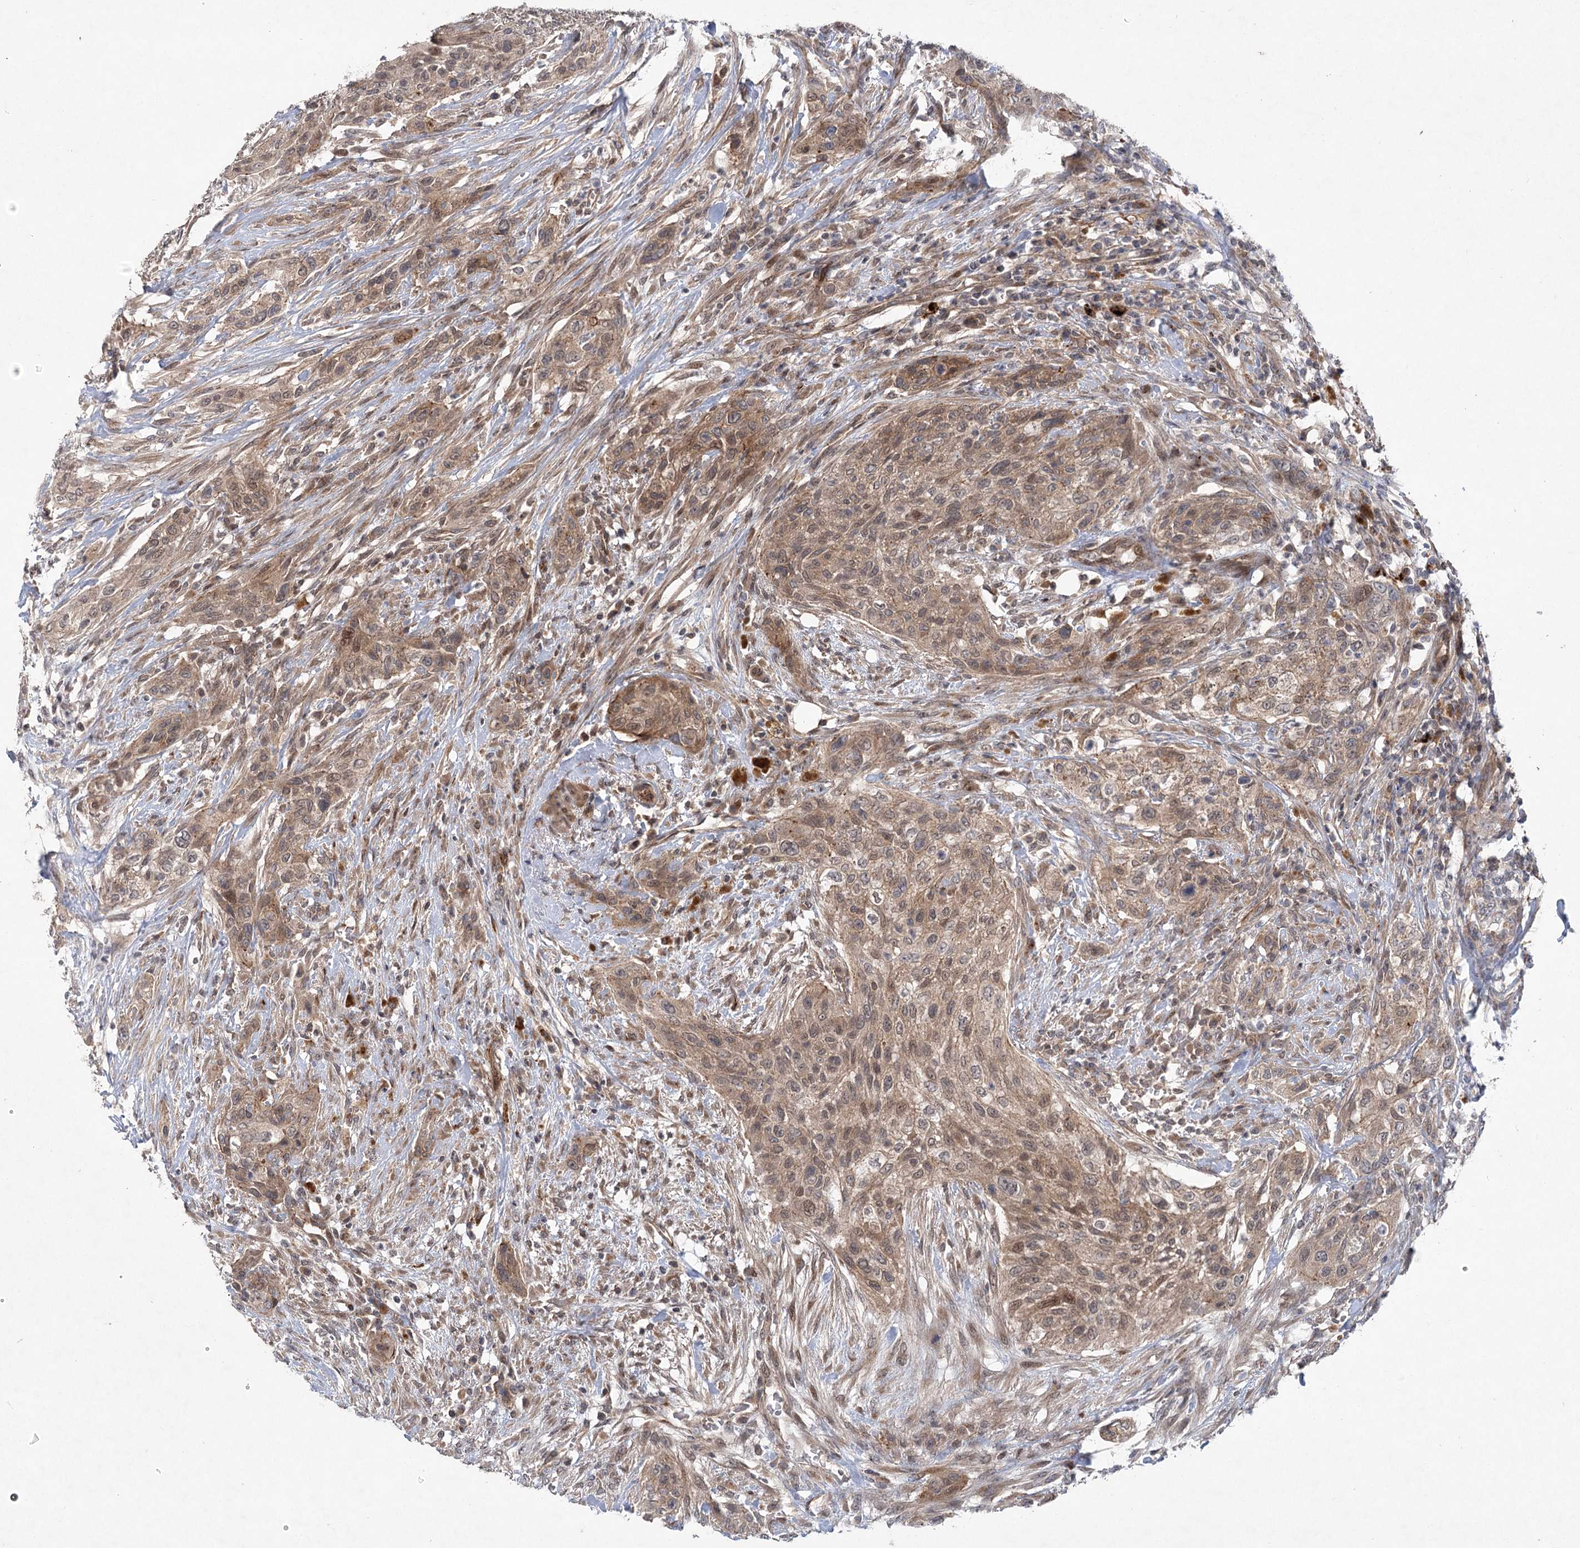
{"staining": {"intensity": "moderate", "quantity": ">75%", "location": "cytoplasmic/membranous,nuclear"}, "tissue": "urothelial cancer", "cell_type": "Tumor cells", "image_type": "cancer", "snomed": [{"axis": "morphology", "description": "Urothelial carcinoma, High grade"}, {"axis": "topography", "description": "Urinary bladder"}], "caption": "A brown stain shows moderate cytoplasmic/membranous and nuclear staining of a protein in urothelial cancer tumor cells.", "gene": "METTL24", "patient": {"sex": "male", "age": 35}}